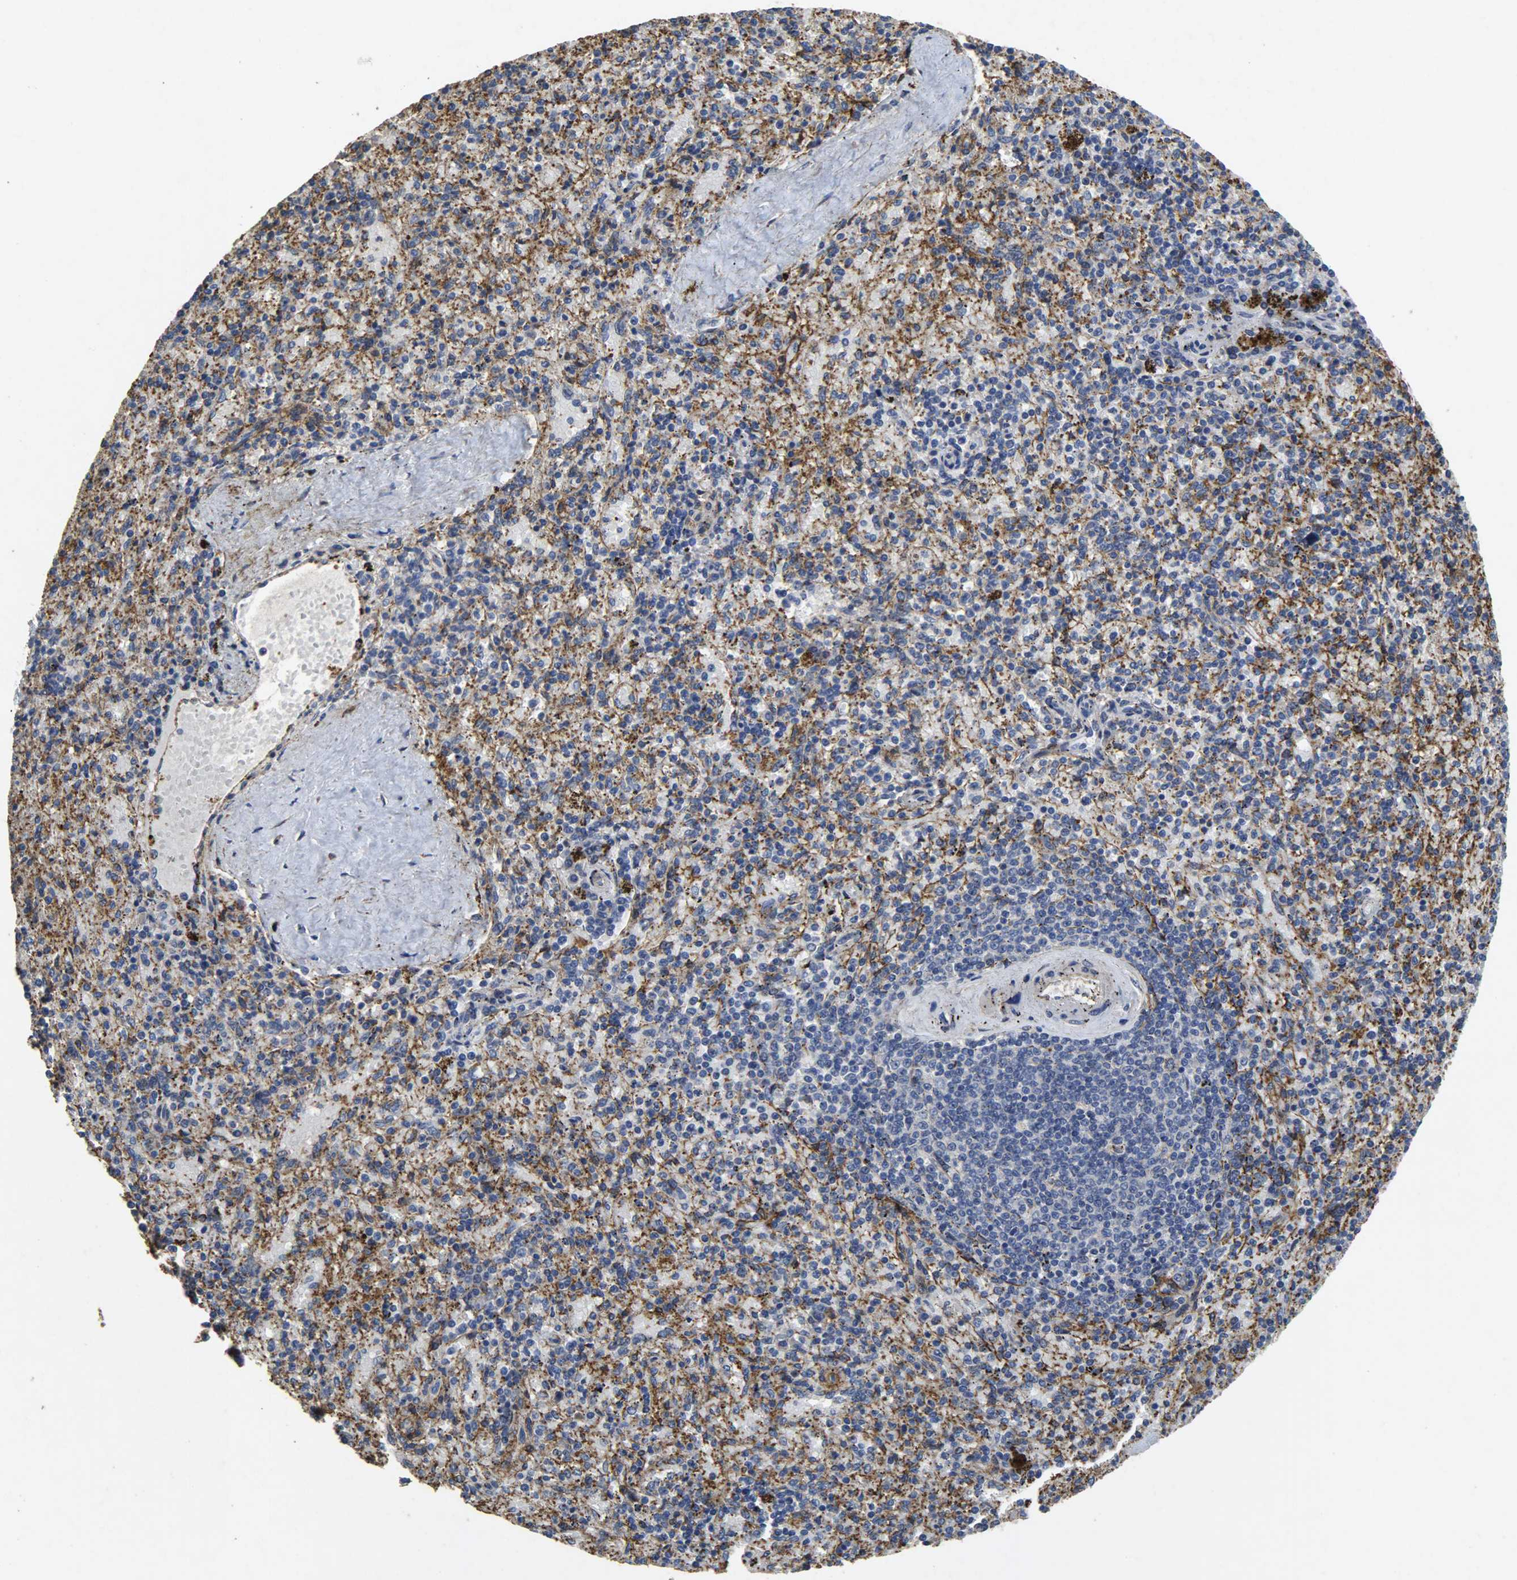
{"staining": {"intensity": "negative", "quantity": "none", "location": "none"}, "tissue": "spleen", "cell_type": "Cells in red pulp", "image_type": "normal", "snomed": [{"axis": "morphology", "description": "Normal tissue, NOS"}, {"axis": "topography", "description": "Spleen"}], "caption": "Protein analysis of normal spleen exhibits no significant expression in cells in red pulp. (DAB (3,3'-diaminobenzidine) IHC visualized using brightfield microscopy, high magnification).", "gene": "TPM4", "patient": {"sex": "female", "age": 43}}